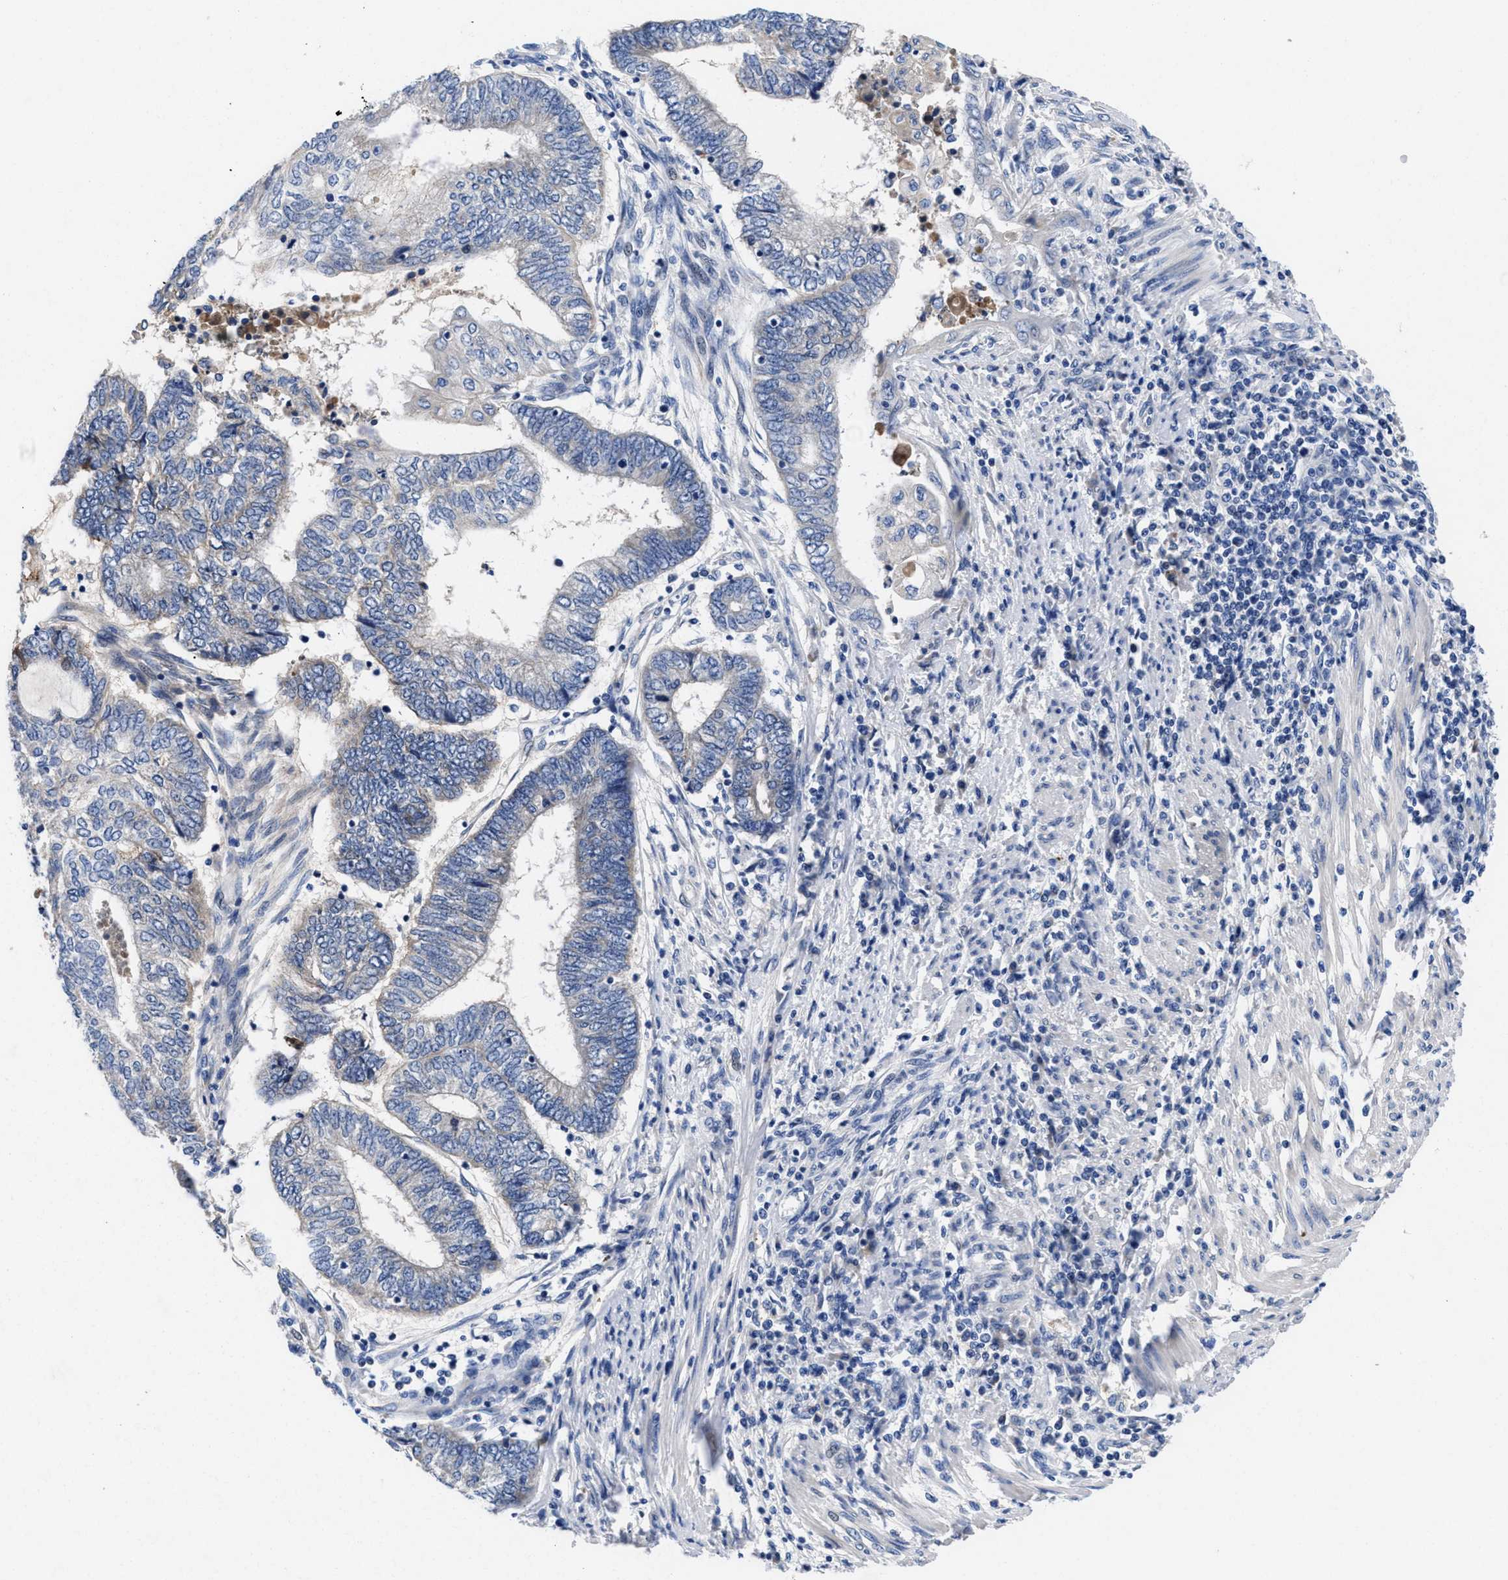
{"staining": {"intensity": "negative", "quantity": "none", "location": "none"}, "tissue": "endometrial cancer", "cell_type": "Tumor cells", "image_type": "cancer", "snomed": [{"axis": "morphology", "description": "Adenocarcinoma, NOS"}, {"axis": "topography", "description": "Uterus"}, {"axis": "topography", "description": "Endometrium"}], "caption": "High power microscopy photomicrograph of an immunohistochemistry photomicrograph of endometrial cancer, revealing no significant positivity in tumor cells.", "gene": "DHRS13", "patient": {"sex": "female", "age": 70}}